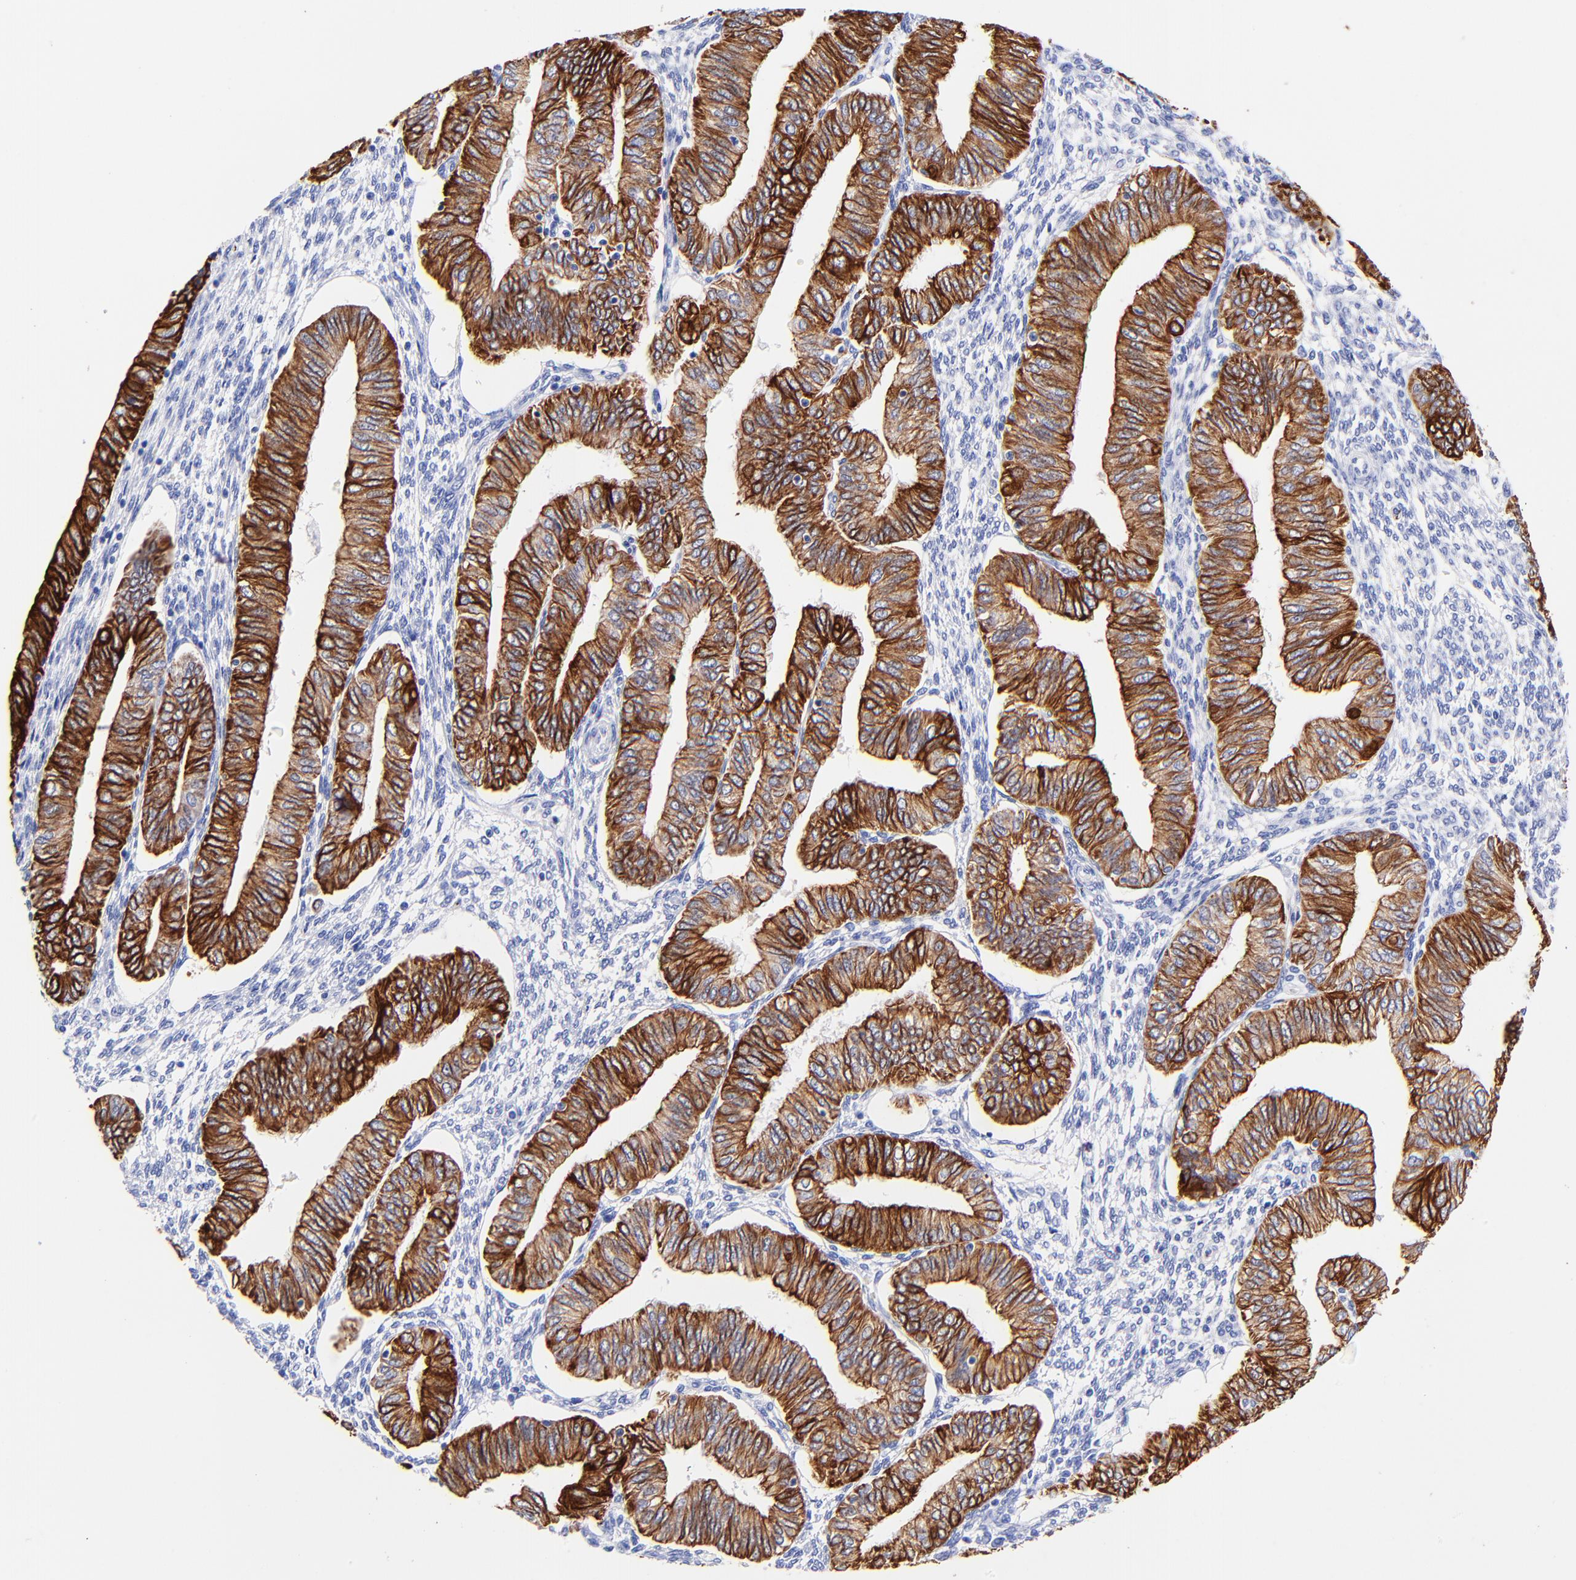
{"staining": {"intensity": "strong", "quantity": ">75%", "location": "cytoplasmic/membranous"}, "tissue": "endometrial cancer", "cell_type": "Tumor cells", "image_type": "cancer", "snomed": [{"axis": "morphology", "description": "Adenocarcinoma, NOS"}, {"axis": "topography", "description": "Endometrium"}], "caption": "Endometrial adenocarcinoma stained for a protein displays strong cytoplasmic/membranous positivity in tumor cells. (Stains: DAB (3,3'-diaminobenzidine) in brown, nuclei in blue, Microscopy: brightfield microscopy at high magnification).", "gene": "KRT19", "patient": {"sex": "female", "age": 51}}